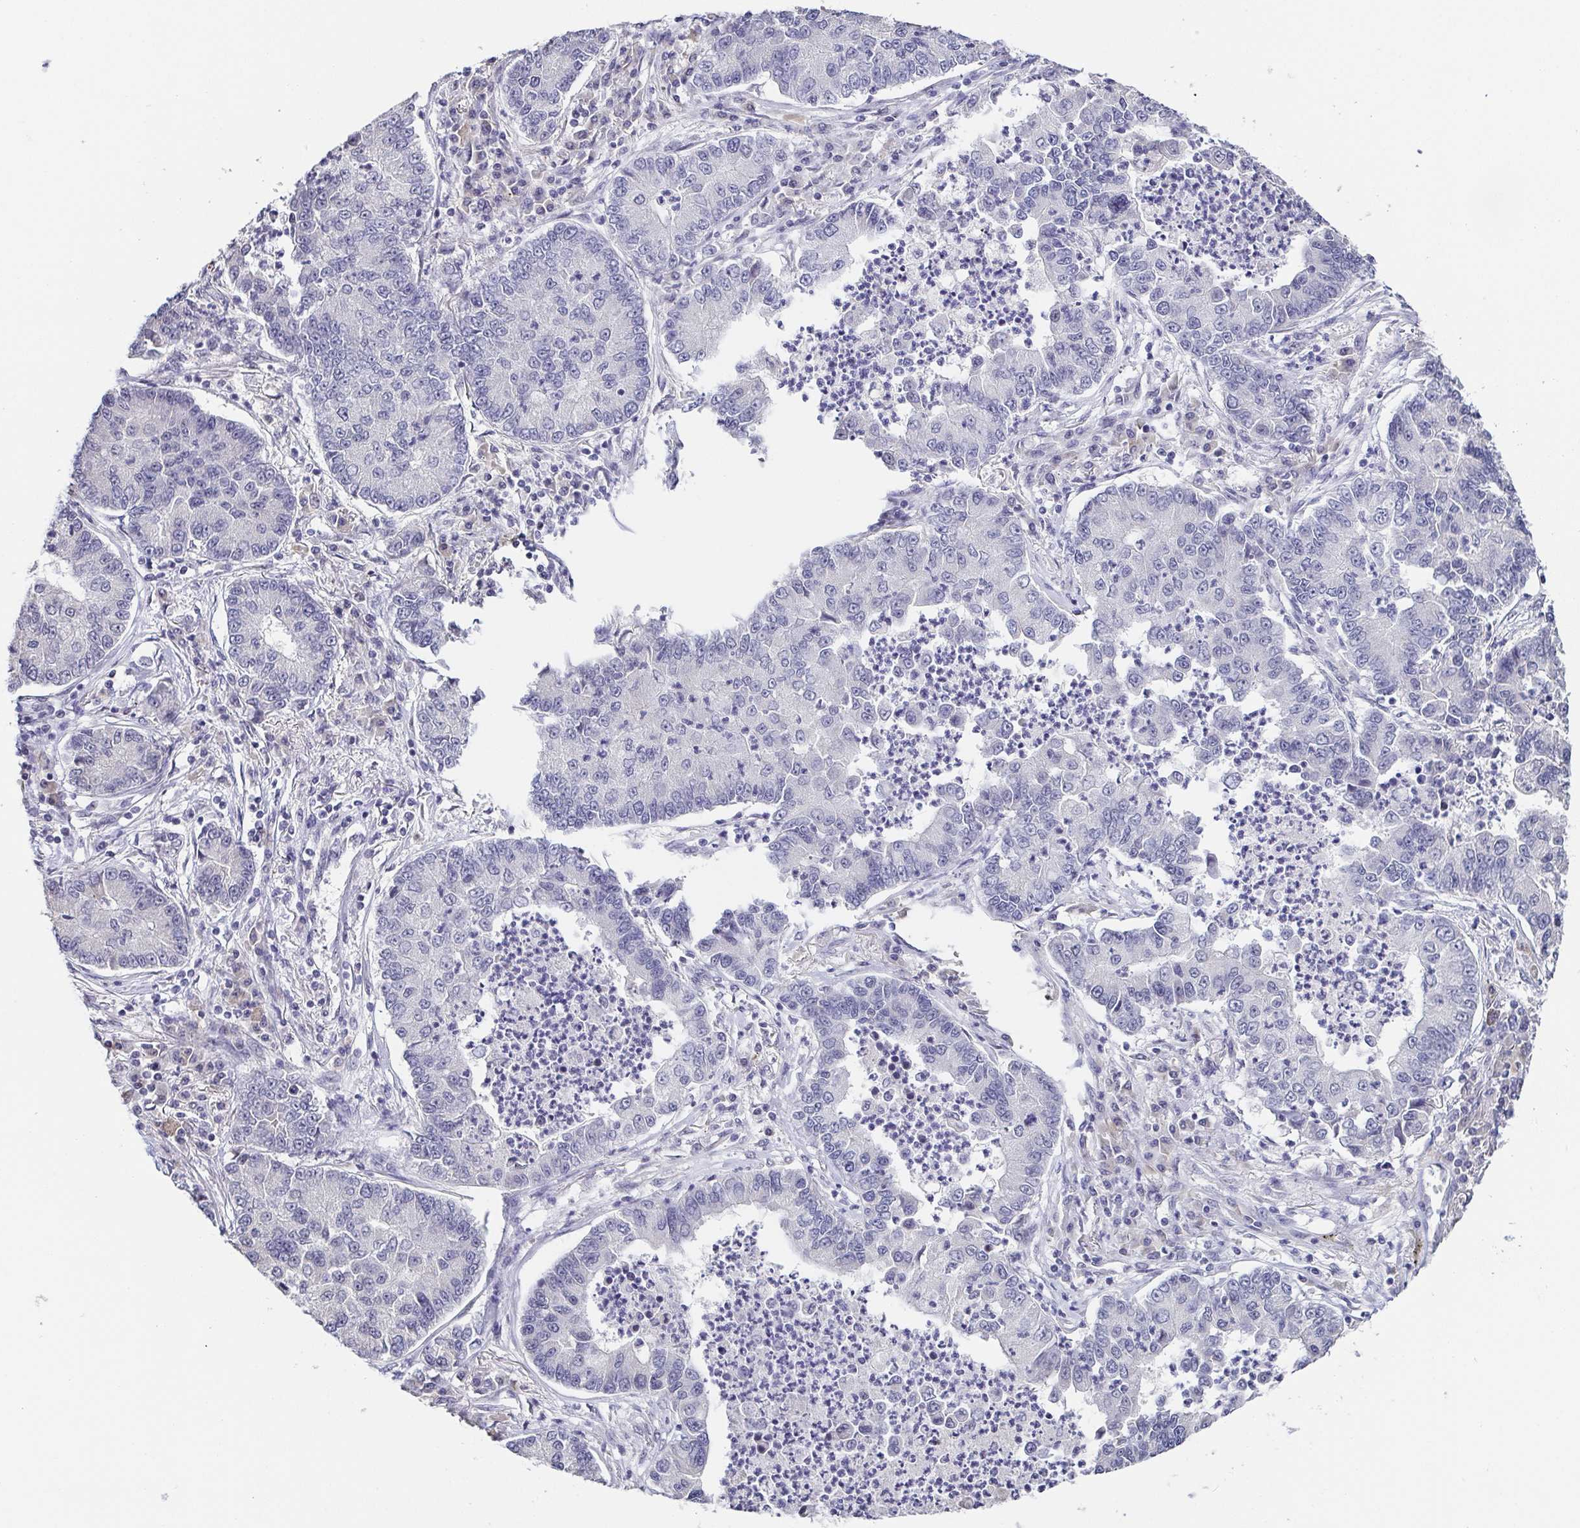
{"staining": {"intensity": "negative", "quantity": "none", "location": "none"}, "tissue": "lung cancer", "cell_type": "Tumor cells", "image_type": "cancer", "snomed": [{"axis": "morphology", "description": "Adenocarcinoma, NOS"}, {"axis": "topography", "description": "Lung"}], "caption": "DAB immunohistochemical staining of human adenocarcinoma (lung) shows no significant positivity in tumor cells.", "gene": "NEFH", "patient": {"sex": "female", "age": 57}}